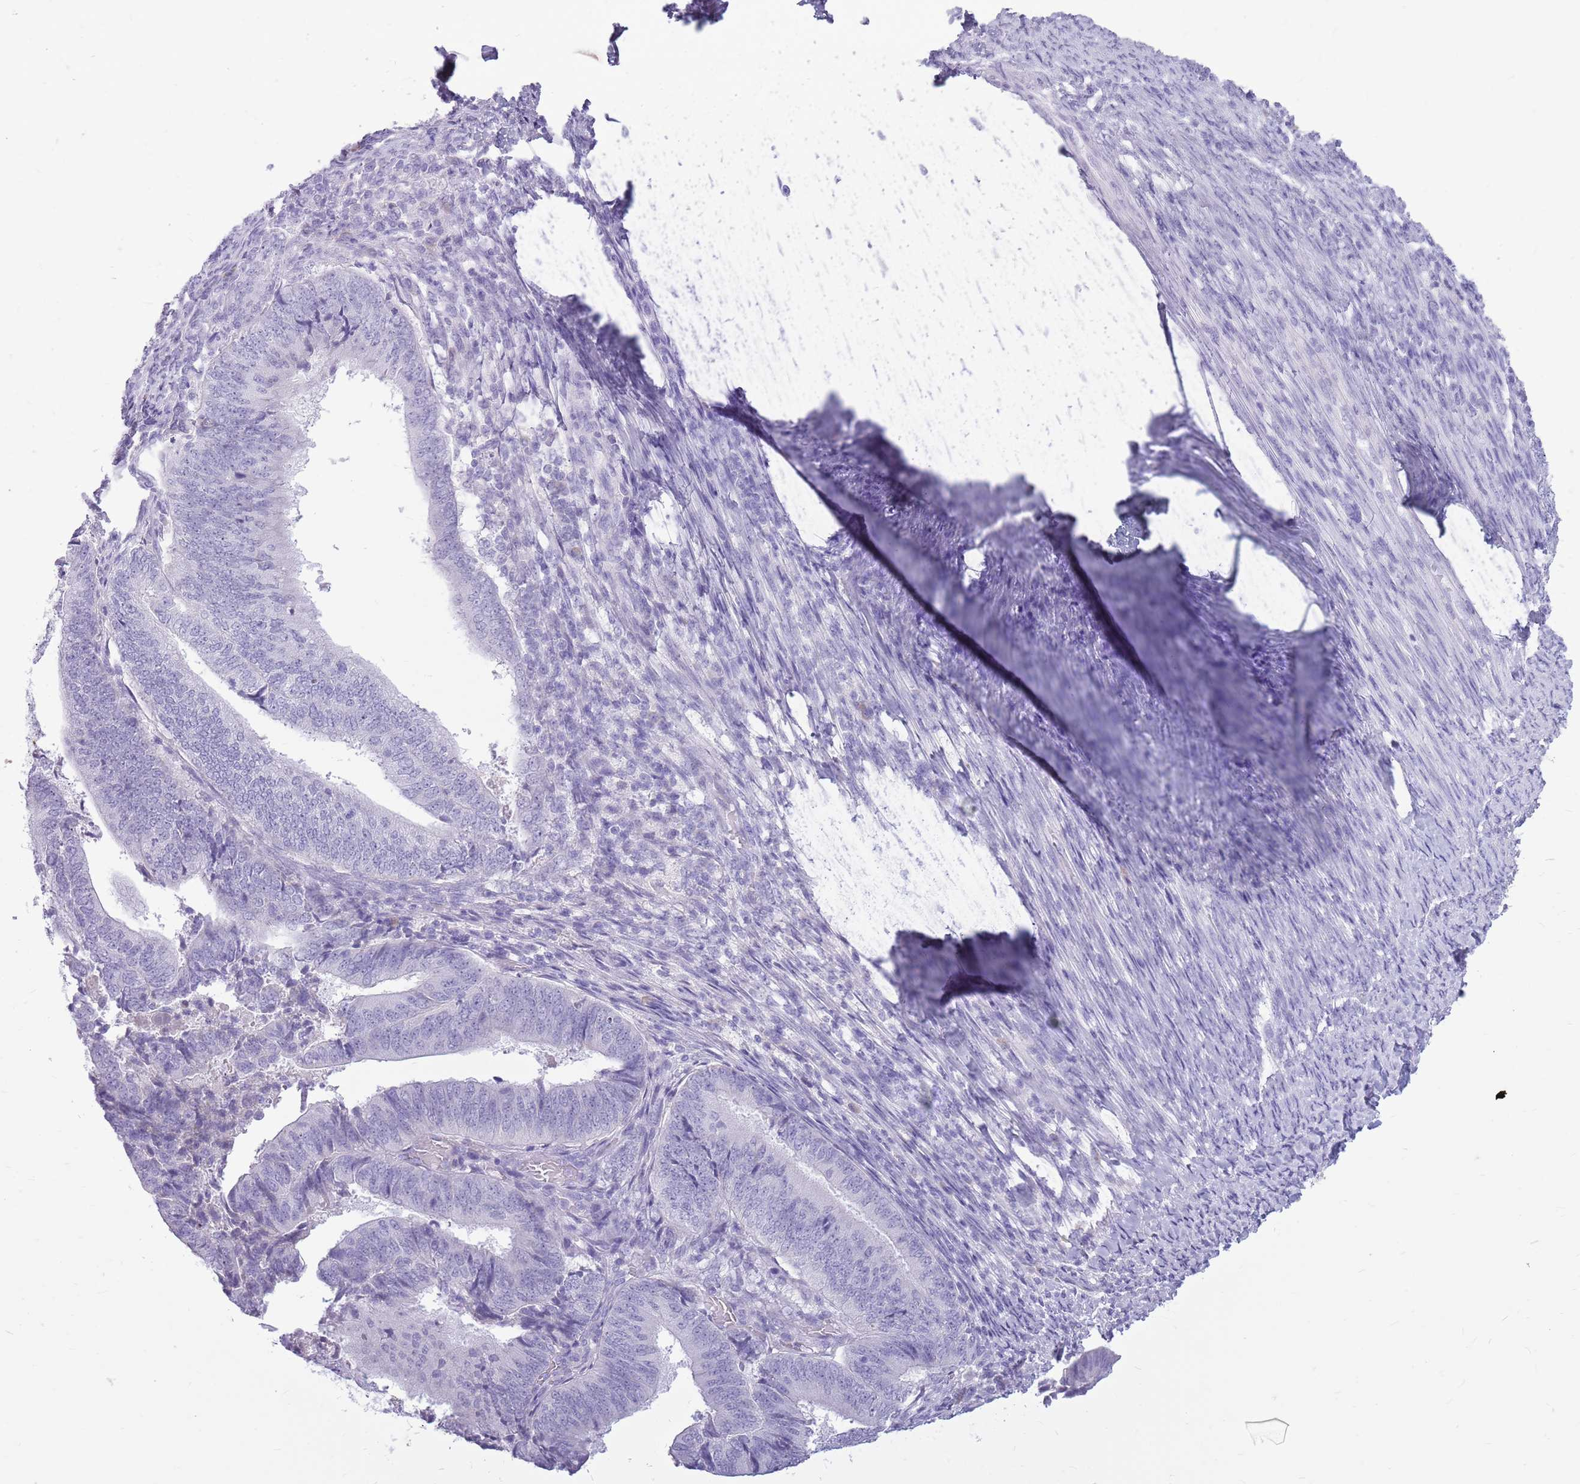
{"staining": {"intensity": "negative", "quantity": "none", "location": "none"}, "tissue": "endometrial cancer", "cell_type": "Tumor cells", "image_type": "cancer", "snomed": [{"axis": "morphology", "description": "Adenocarcinoma, NOS"}, {"axis": "topography", "description": "Endometrium"}], "caption": "Tumor cells show no significant expression in endometrial adenocarcinoma.", "gene": "ZNF425", "patient": {"sex": "female", "age": 70}}